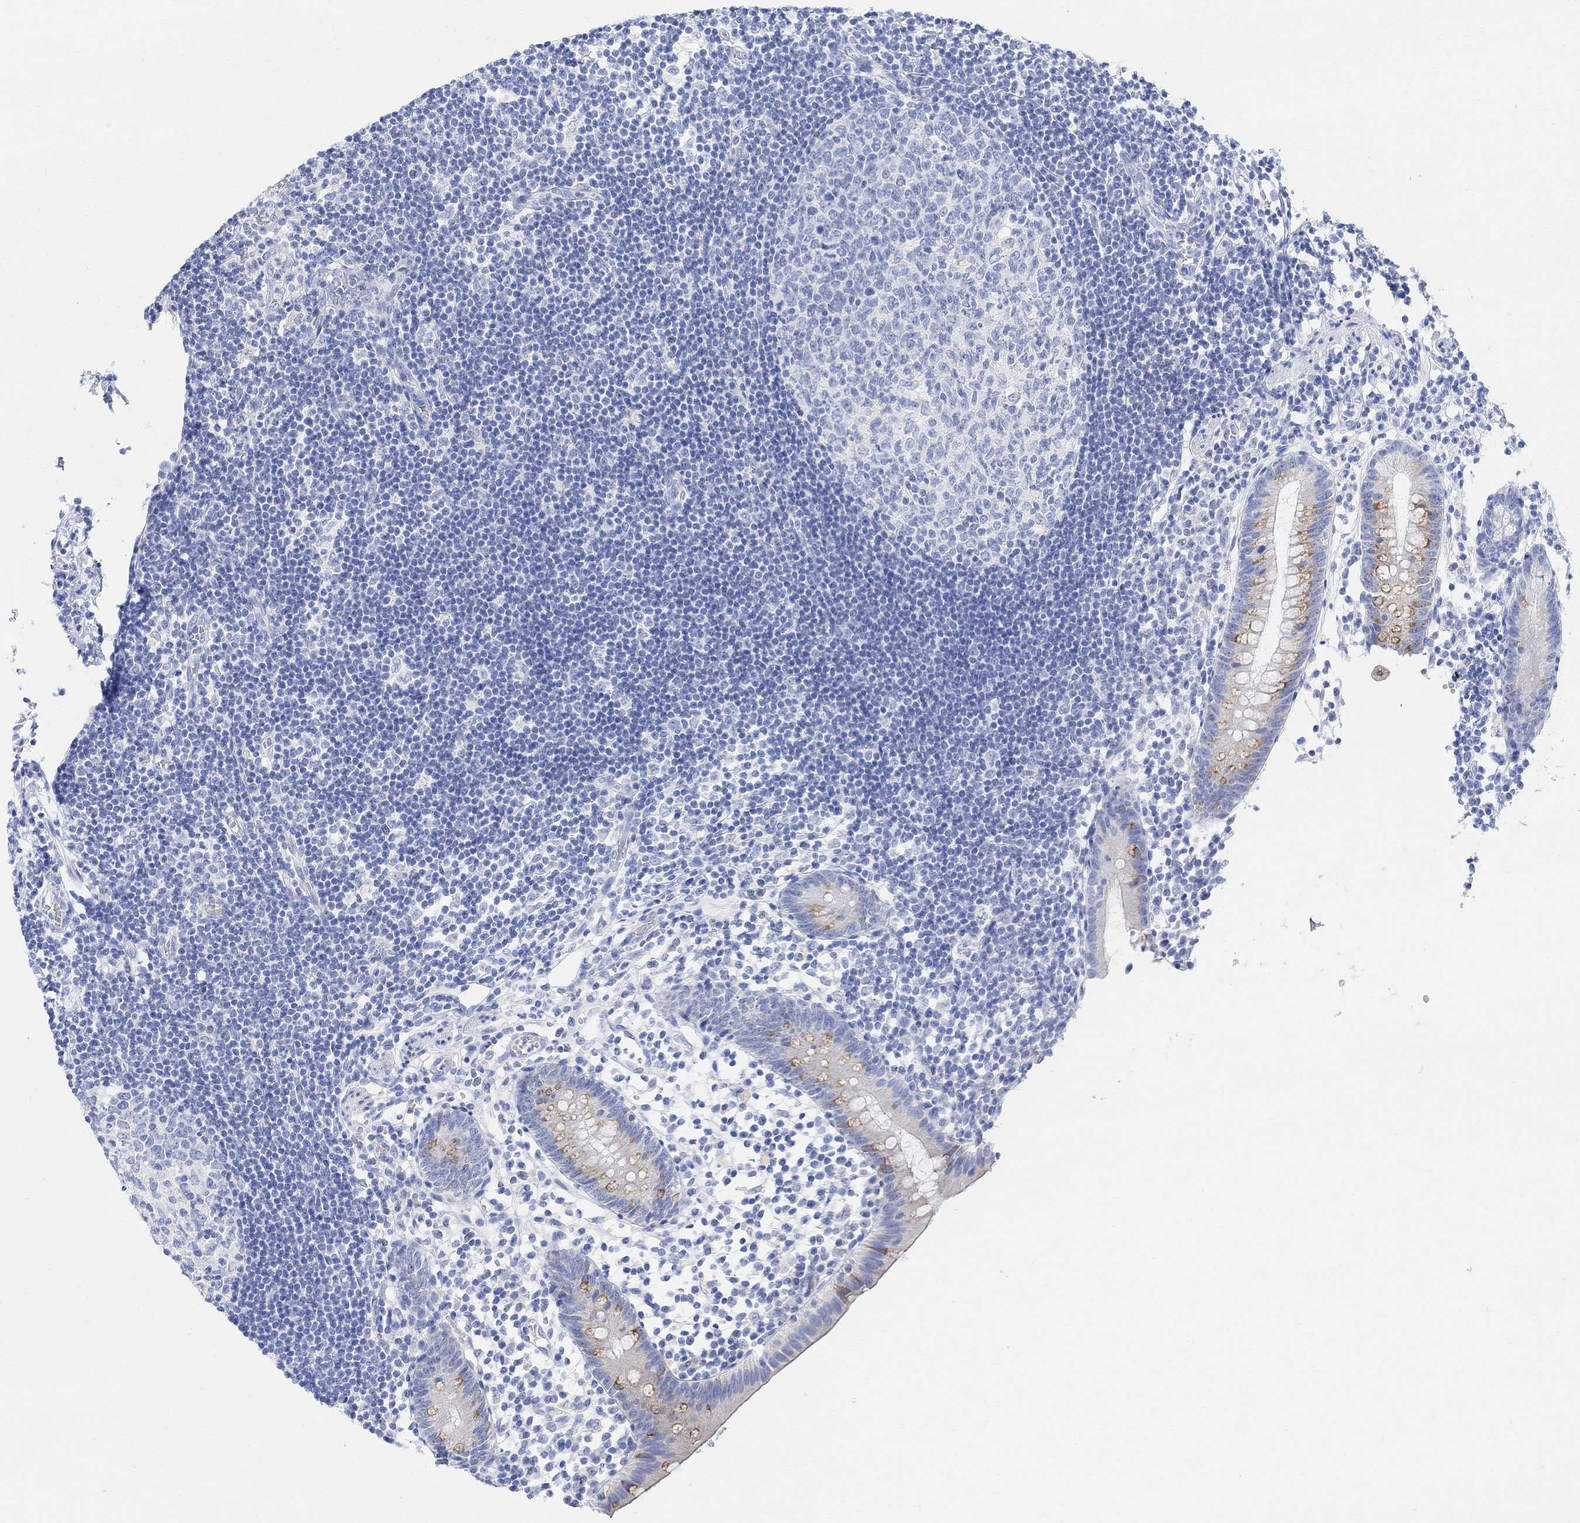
{"staining": {"intensity": "moderate", "quantity": "<25%", "location": "cytoplasmic/membranous"}, "tissue": "appendix", "cell_type": "Glandular cells", "image_type": "normal", "snomed": [{"axis": "morphology", "description": "Normal tissue, NOS"}, {"axis": "topography", "description": "Appendix"}], "caption": "High-magnification brightfield microscopy of normal appendix stained with DAB (brown) and counterstained with hematoxylin (blue). glandular cells exhibit moderate cytoplasmic/membranous expression is present in about<25% of cells. (brown staining indicates protein expression, while blue staining denotes nuclei).", "gene": "RETNLB", "patient": {"sex": "female", "age": 40}}